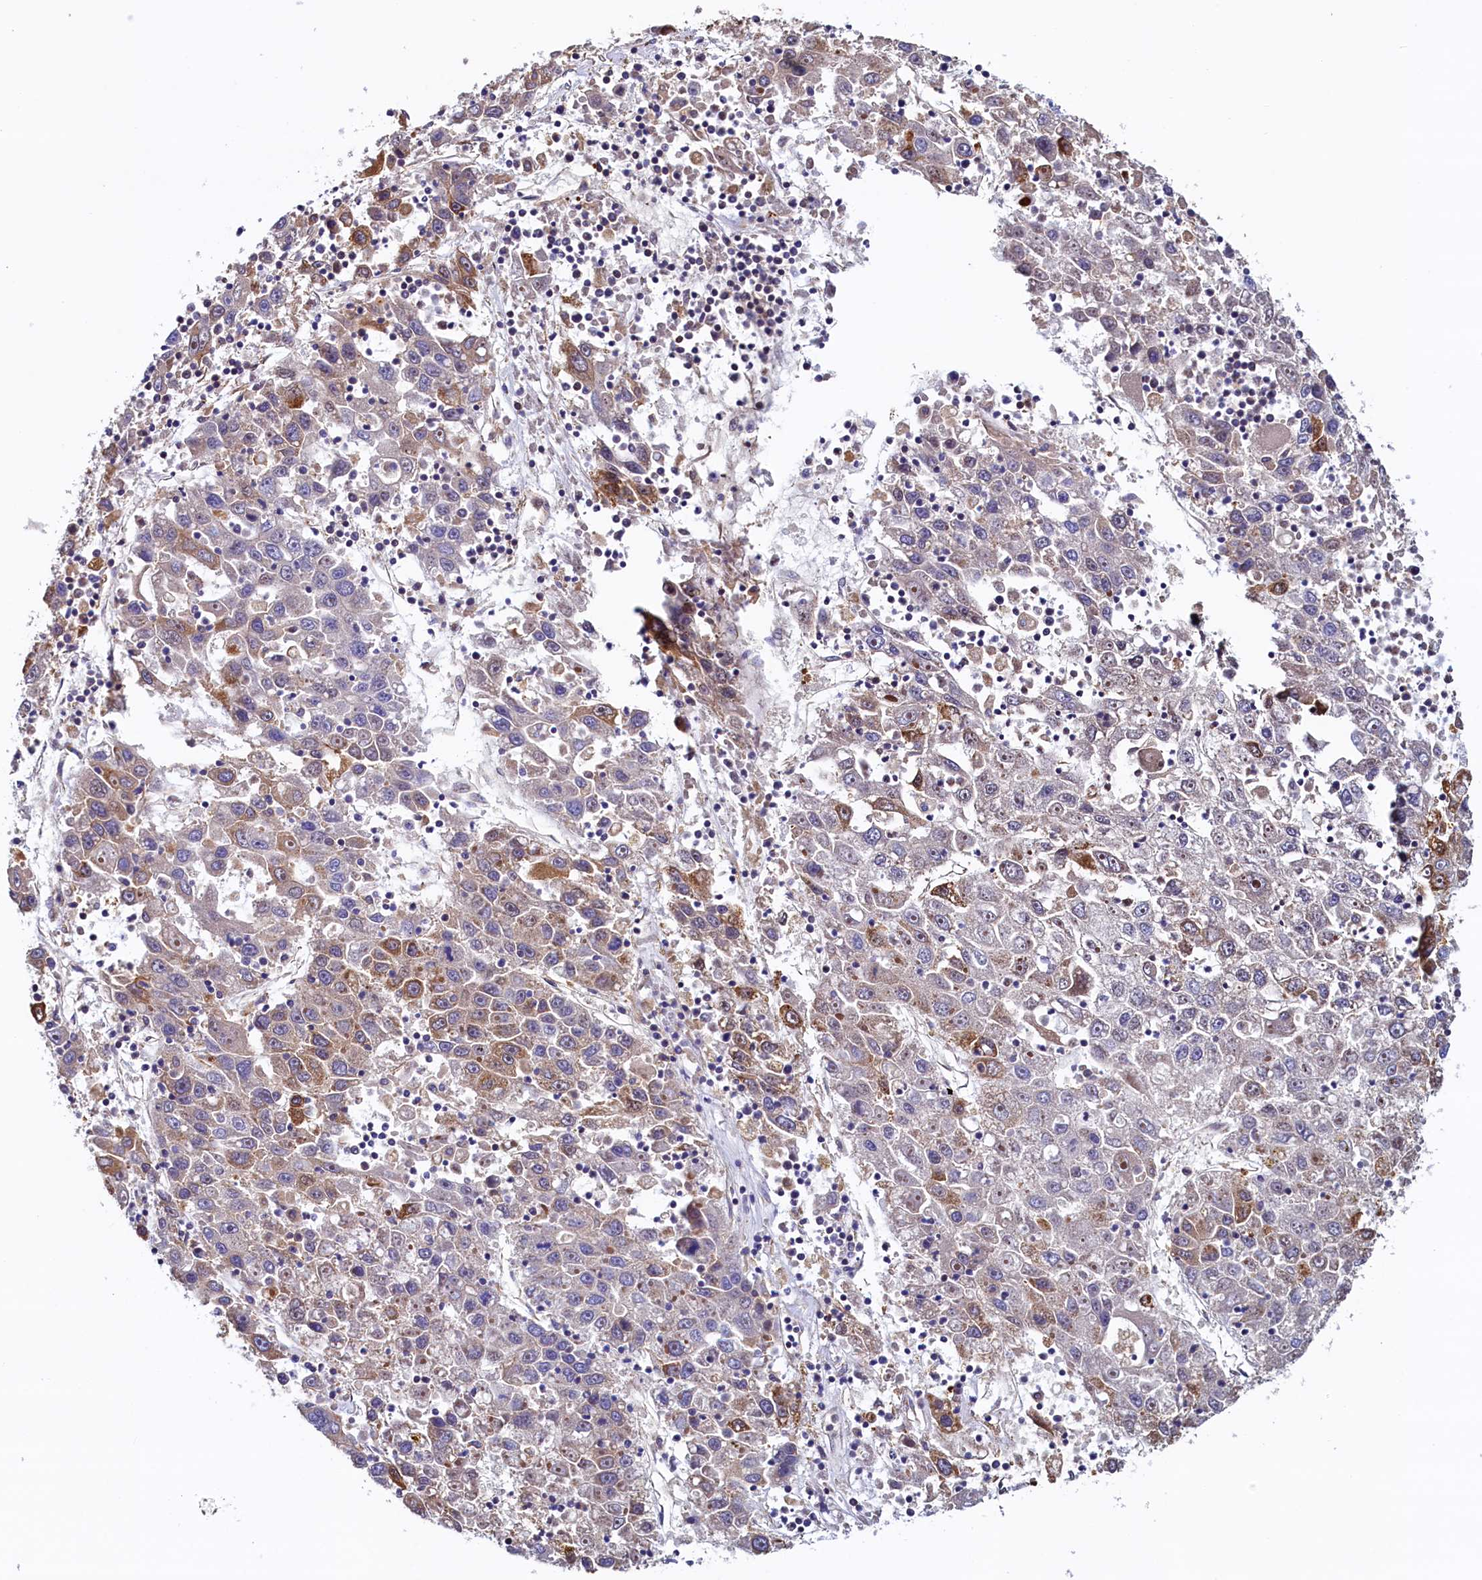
{"staining": {"intensity": "moderate", "quantity": "<25%", "location": "cytoplasmic/membranous"}, "tissue": "liver cancer", "cell_type": "Tumor cells", "image_type": "cancer", "snomed": [{"axis": "morphology", "description": "Carcinoma, Hepatocellular, NOS"}, {"axis": "topography", "description": "Liver"}], "caption": "Hepatocellular carcinoma (liver) stained with a protein marker shows moderate staining in tumor cells.", "gene": "ATXN2L", "patient": {"sex": "male", "age": 49}}